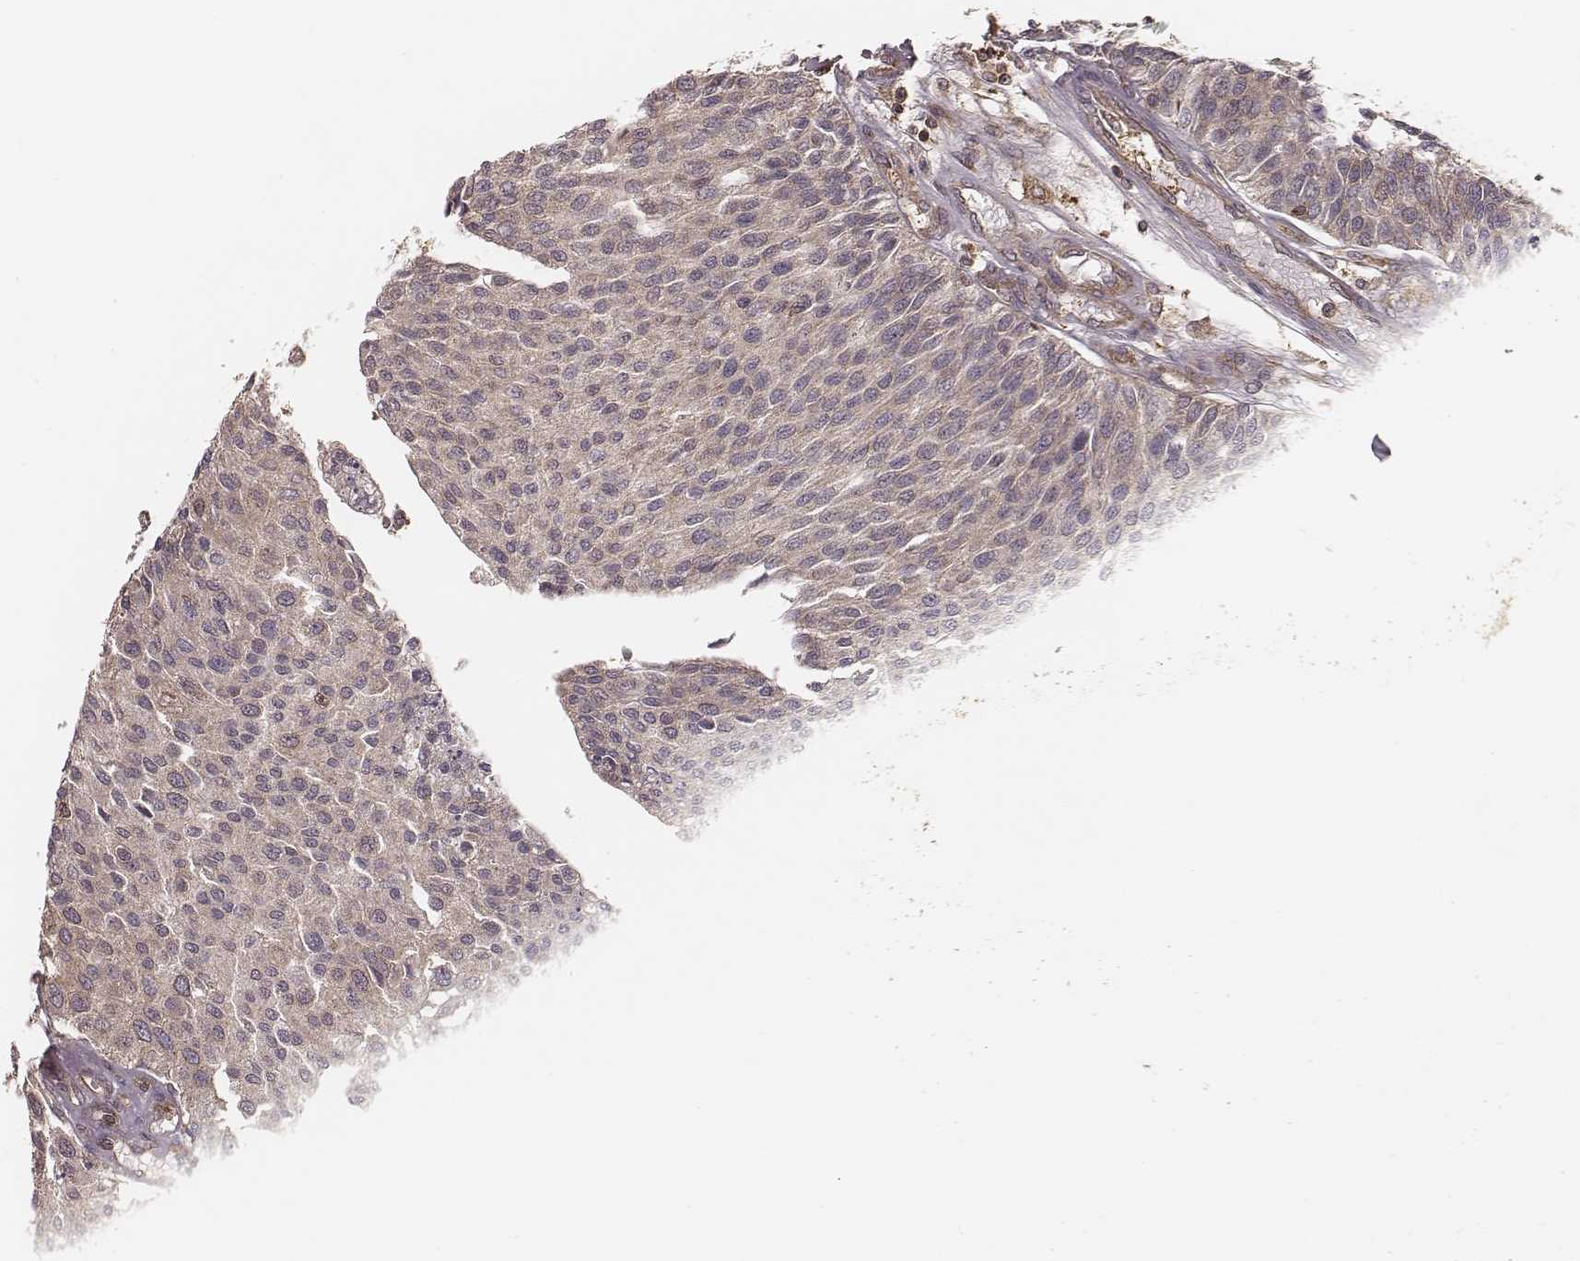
{"staining": {"intensity": "weak", "quantity": "<25%", "location": "cytoplasmic/membranous"}, "tissue": "urothelial cancer", "cell_type": "Tumor cells", "image_type": "cancer", "snomed": [{"axis": "morphology", "description": "Urothelial carcinoma, NOS"}, {"axis": "topography", "description": "Urinary bladder"}], "caption": "Immunohistochemistry (IHC) photomicrograph of human transitional cell carcinoma stained for a protein (brown), which displays no expression in tumor cells. (DAB immunohistochemistry (IHC) visualized using brightfield microscopy, high magnification).", "gene": "CARS1", "patient": {"sex": "male", "age": 55}}